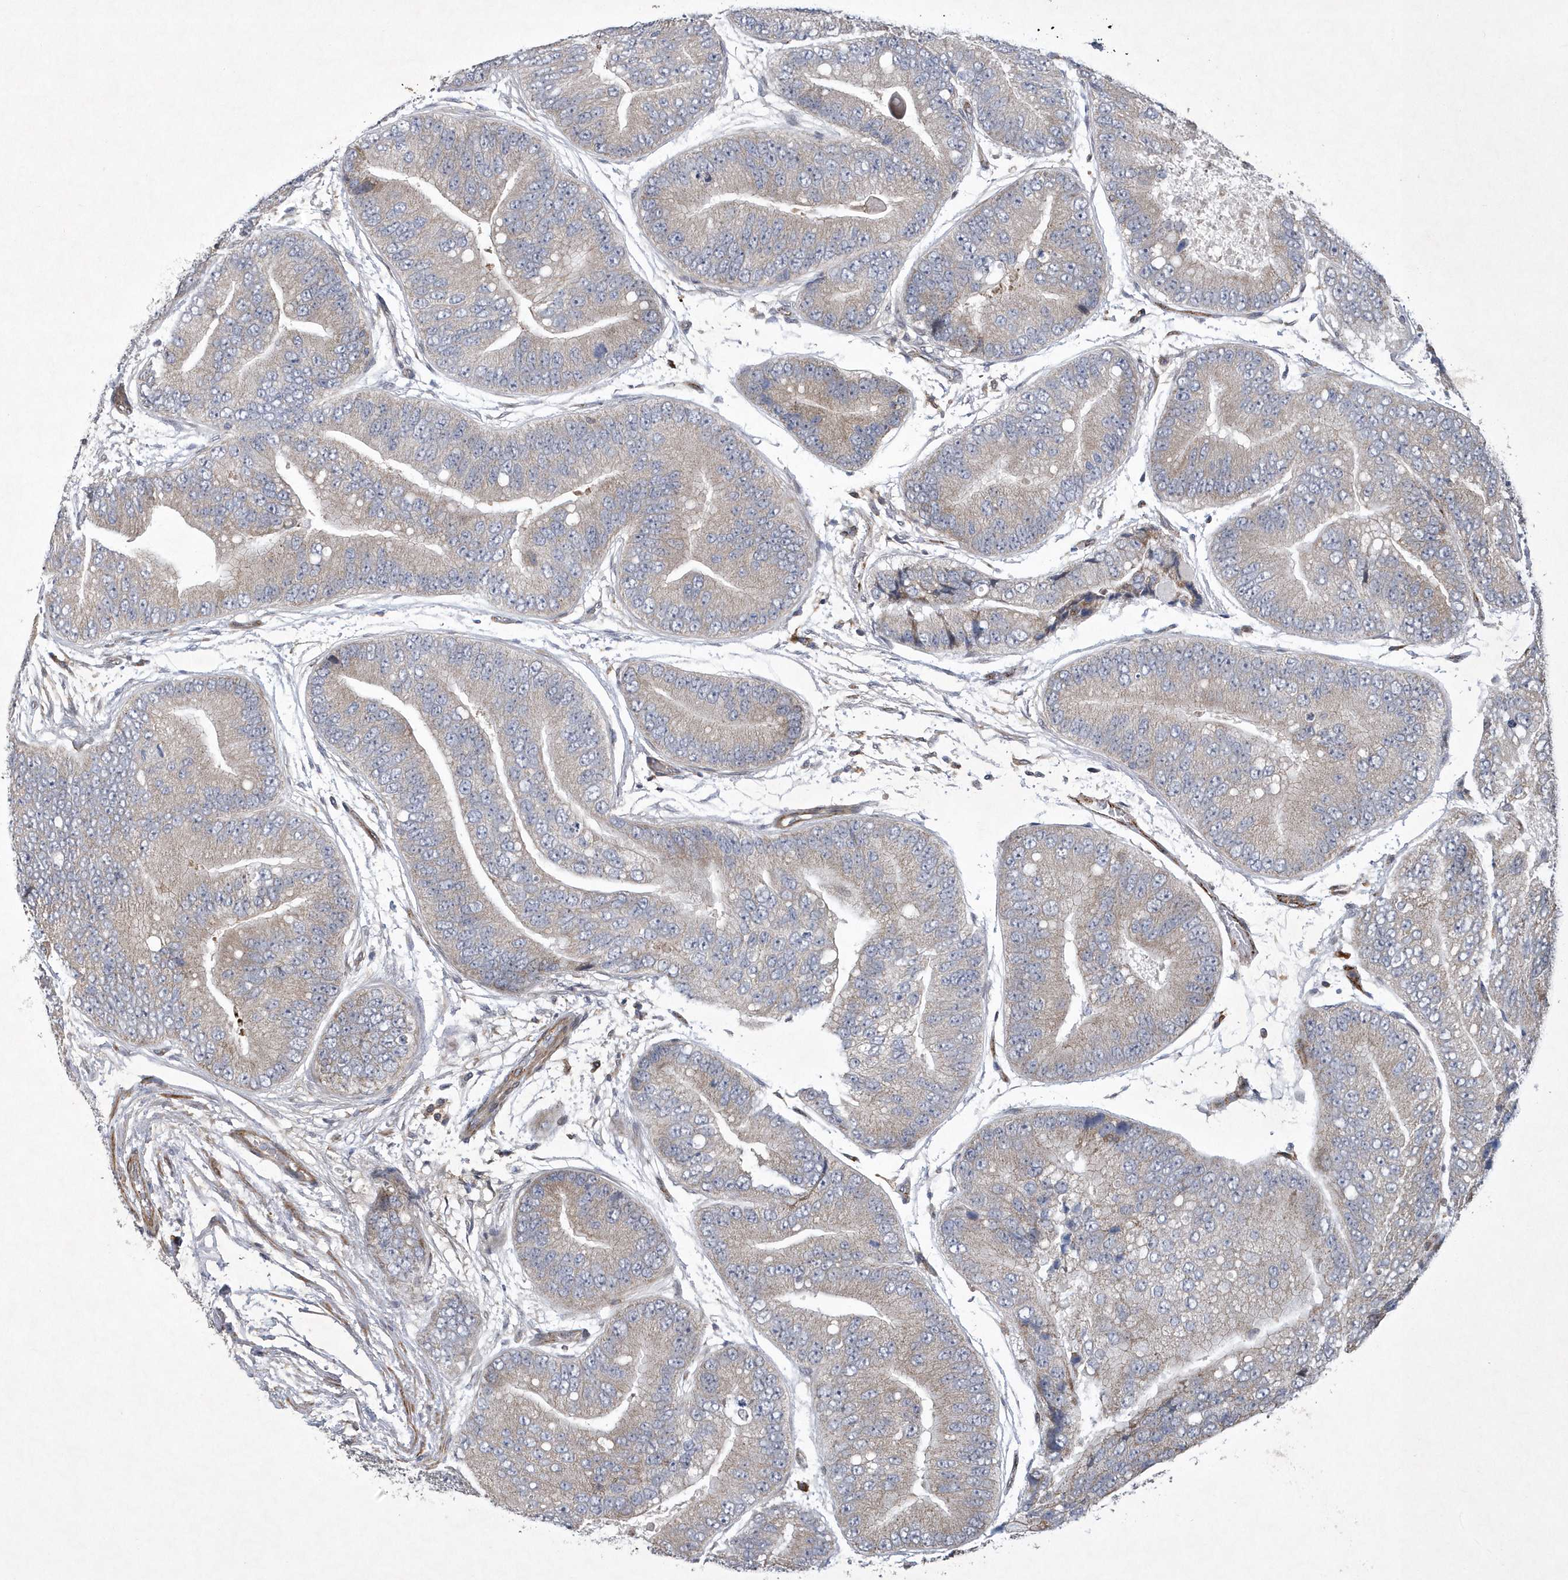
{"staining": {"intensity": "weak", "quantity": "25%-75%", "location": "cytoplasmic/membranous"}, "tissue": "prostate cancer", "cell_type": "Tumor cells", "image_type": "cancer", "snomed": [{"axis": "morphology", "description": "Adenocarcinoma, High grade"}, {"axis": "topography", "description": "Prostate"}], "caption": "A brown stain highlights weak cytoplasmic/membranous staining of a protein in prostate cancer tumor cells.", "gene": "N4BP2", "patient": {"sex": "male", "age": 70}}